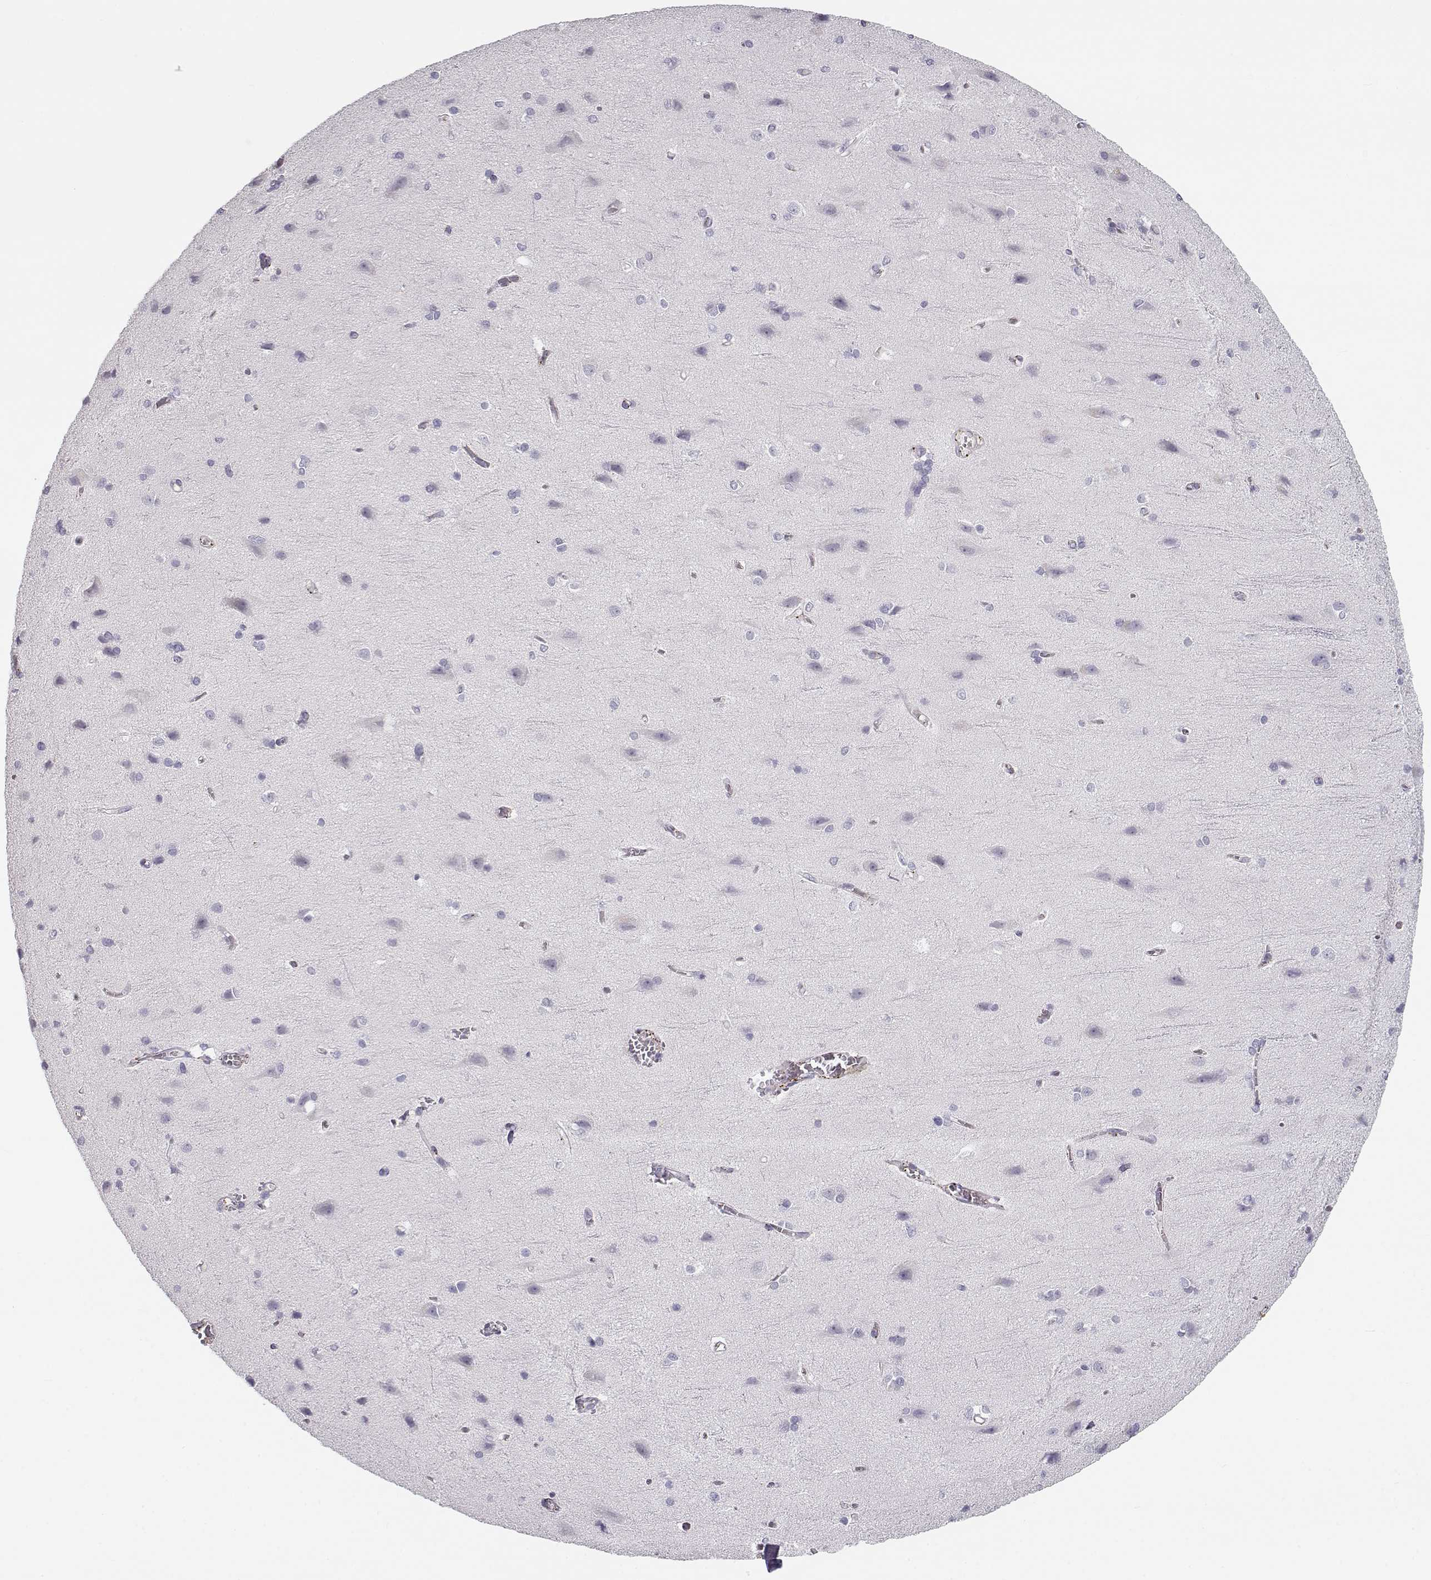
{"staining": {"intensity": "weak", "quantity": ">75%", "location": "cytoplasmic/membranous"}, "tissue": "cerebral cortex", "cell_type": "Endothelial cells", "image_type": "normal", "snomed": [{"axis": "morphology", "description": "Normal tissue, NOS"}, {"axis": "topography", "description": "Cerebral cortex"}], "caption": "This image displays IHC staining of normal human cerebral cortex, with low weak cytoplasmic/membranous positivity in approximately >75% of endothelial cells.", "gene": "MYO1A", "patient": {"sex": "male", "age": 37}}